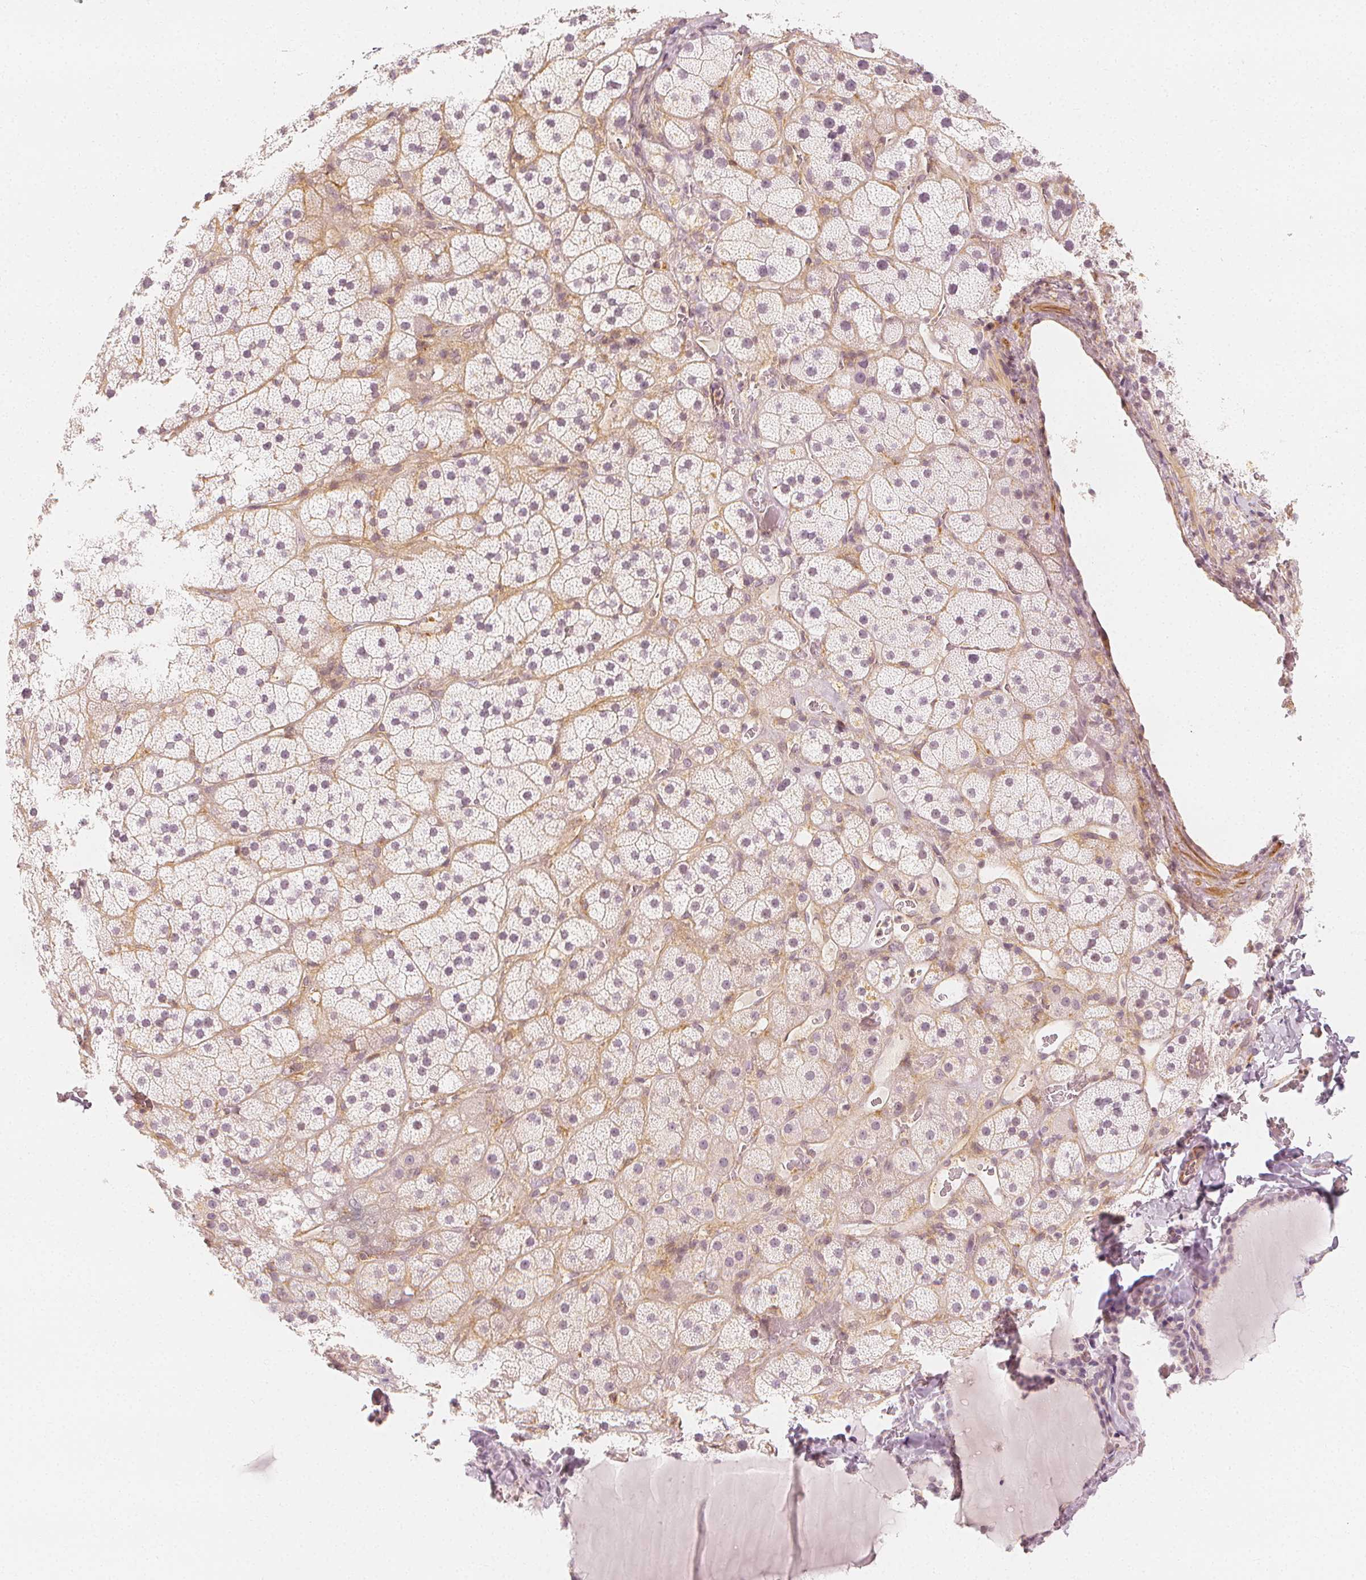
{"staining": {"intensity": "weak", "quantity": "<25%", "location": "cytoplasmic/membranous"}, "tissue": "adrenal gland", "cell_type": "Glandular cells", "image_type": "normal", "snomed": [{"axis": "morphology", "description": "Normal tissue, NOS"}, {"axis": "topography", "description": "Adrenal gland"}], "caption": "This photomicrograph is of benign adrenal gland stained with immunohistochemistry to label a protein in brown with the nuclei are counter-stained blue. There is no expression in glandular cells.", "gene": "ARHGAP26", "patient": {"sex": "male", "age": 57}}